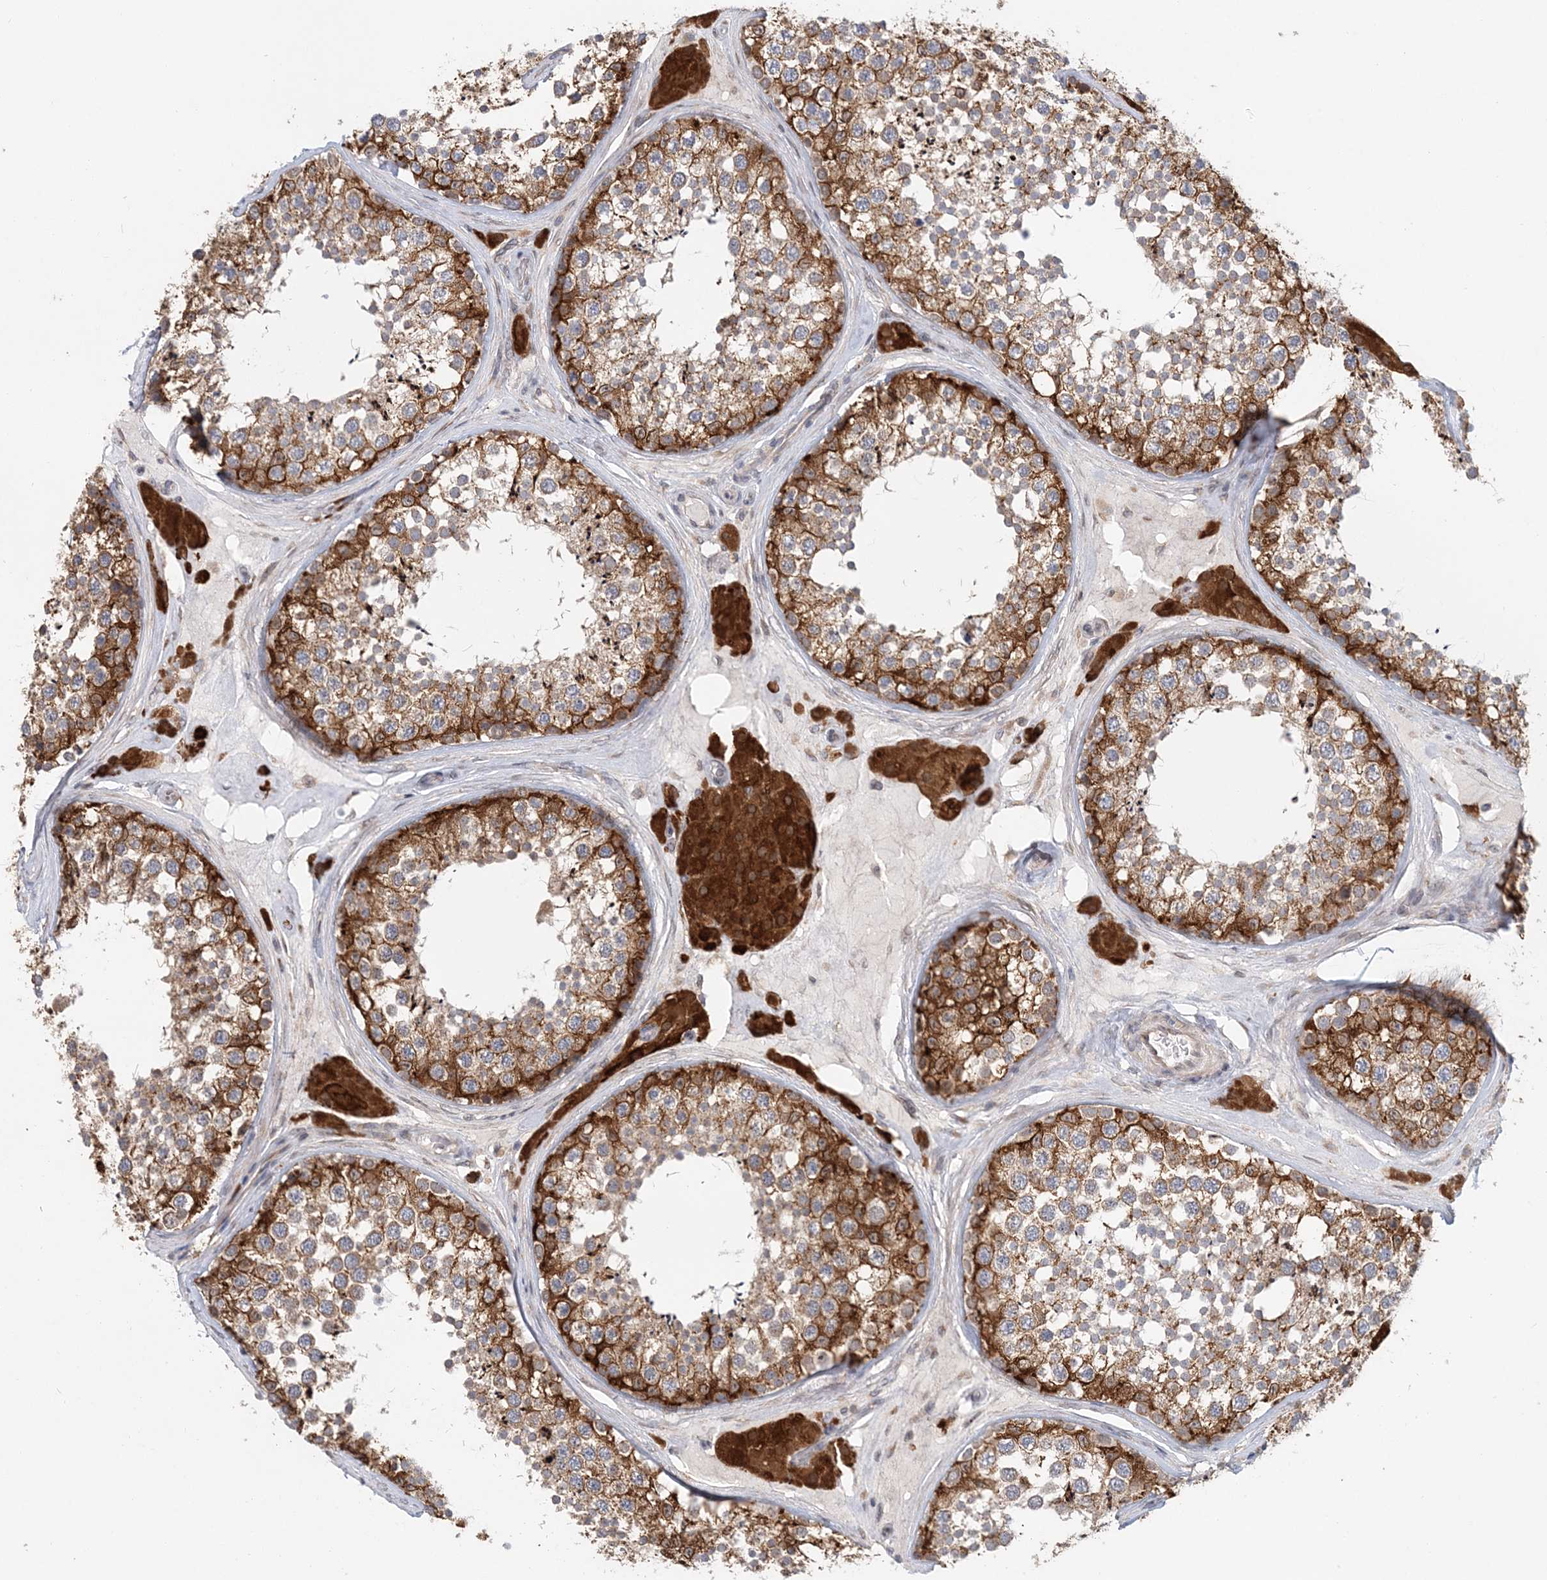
{"staining": {"intensity": "strong", "quantity": ">75%", "location": "cytoplasmic/membranous"}, "tissue": "testis", "cell_type": "Cells in seminiferous ducts", "image_type": "normal", "snomed": [{"axis": "morphology", "description": "Normal tissue, NOS"}, {"axis": "topography", "description": "Testis"}], "caption": "This histopathology image reveals immunohistochemistry staining of unremarkable human testis, with high strong cytoplasmic/membranous positivity in approximately >75% of cells in seminiferous ducts.", "gene": "PCYOX1L", "patient": {"sex": "male", "age": 46}}